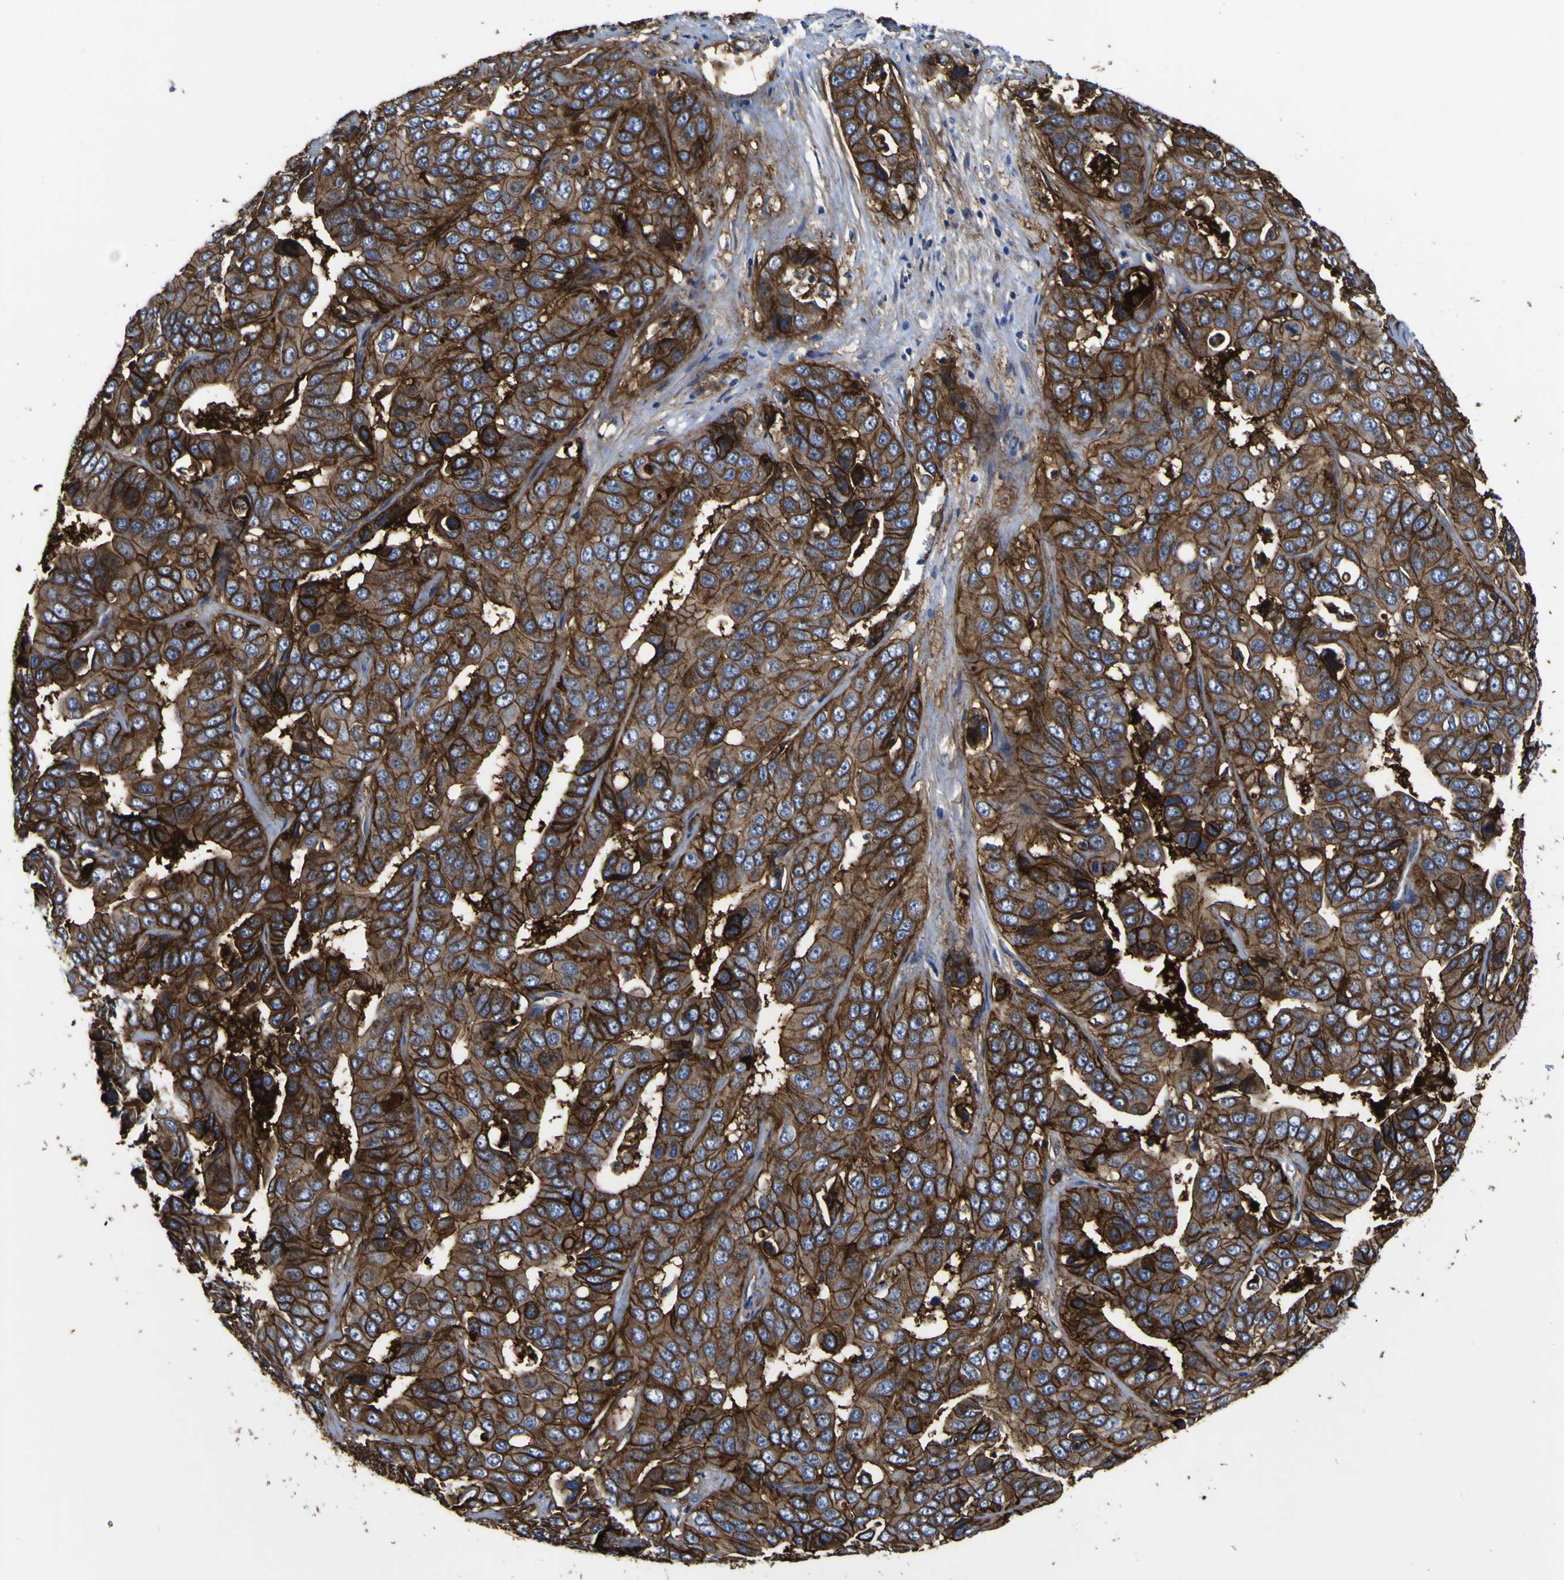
{"staining": {"intensity": "strong", "quantity": ">75%", "location": "cytoplasmic/membranous"}, "tissue": "liver cancer", "cell_type": "Tumor cells", "image_type": "cancer", "snomed": [{"axis": "morphology", "description": "Cholangiocarcinoma"}, {"axis": "topography", "description": "Liver"}], "caption": "Cholangiocarcinoma (liver) stained with immunohistochemistry exhibits strong cytoplasmic/membranous expression in about >75% of tumor cells. The protein is stained brown, and the nuclei are stained in blue (DAB (3,3'-diaminobenzidine) IHC with brightfield microscopy, high magnification).", "gene": "CD151", "patient": {"sex": "female", "age": 52}}